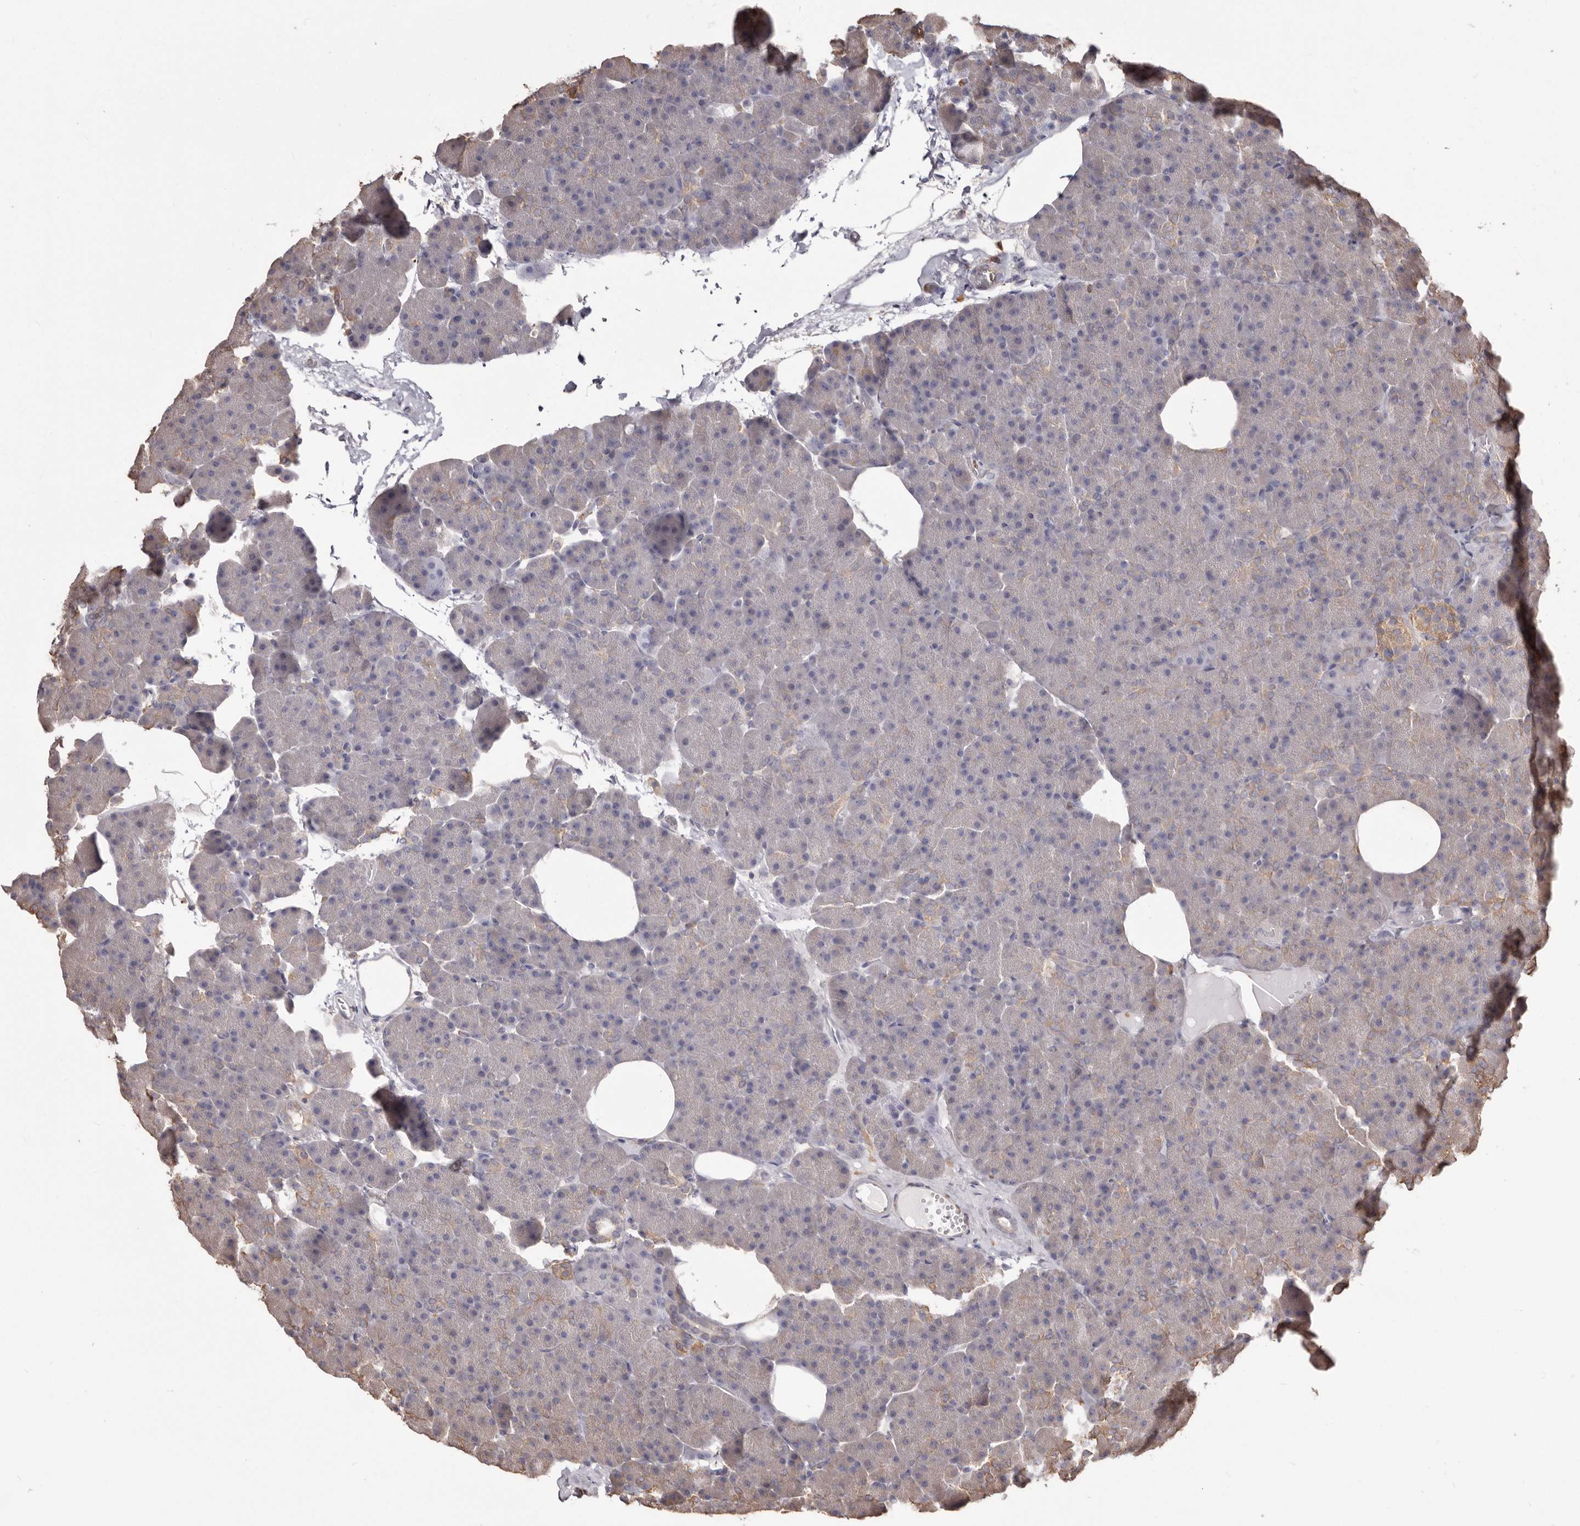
{"staining": {"intensity": "weak", "quantity": "25%-75%", "location": "cytoplasmic/membranous"}, "tissue": "pancreas", "cell_type": "Exocrine glandular cells", "image_type": "normal", "snomed": [{"axis": "morphology", "description": "Normal tissue, NOS"}, {"axis": "morphology", "description": "Carcinoid, malignant, NOS"}, {"axis": "topography", "description": "Pancreas"}], "caption": "Immunohistochemistry (IHC) staining of benign pancreas, which exhibits low levels of weak cytoplasmic/membranous expression in about 25%-75% of exocrine glandular cells indicating weak cytoplasmic/membranous protein positivity. The staining was performed using DAB (brown) for protein detection and nuclei were counterstained in hematoxylin (blue).", "gene": "PKM", "patient": {"sex": "female", "age": 35}}